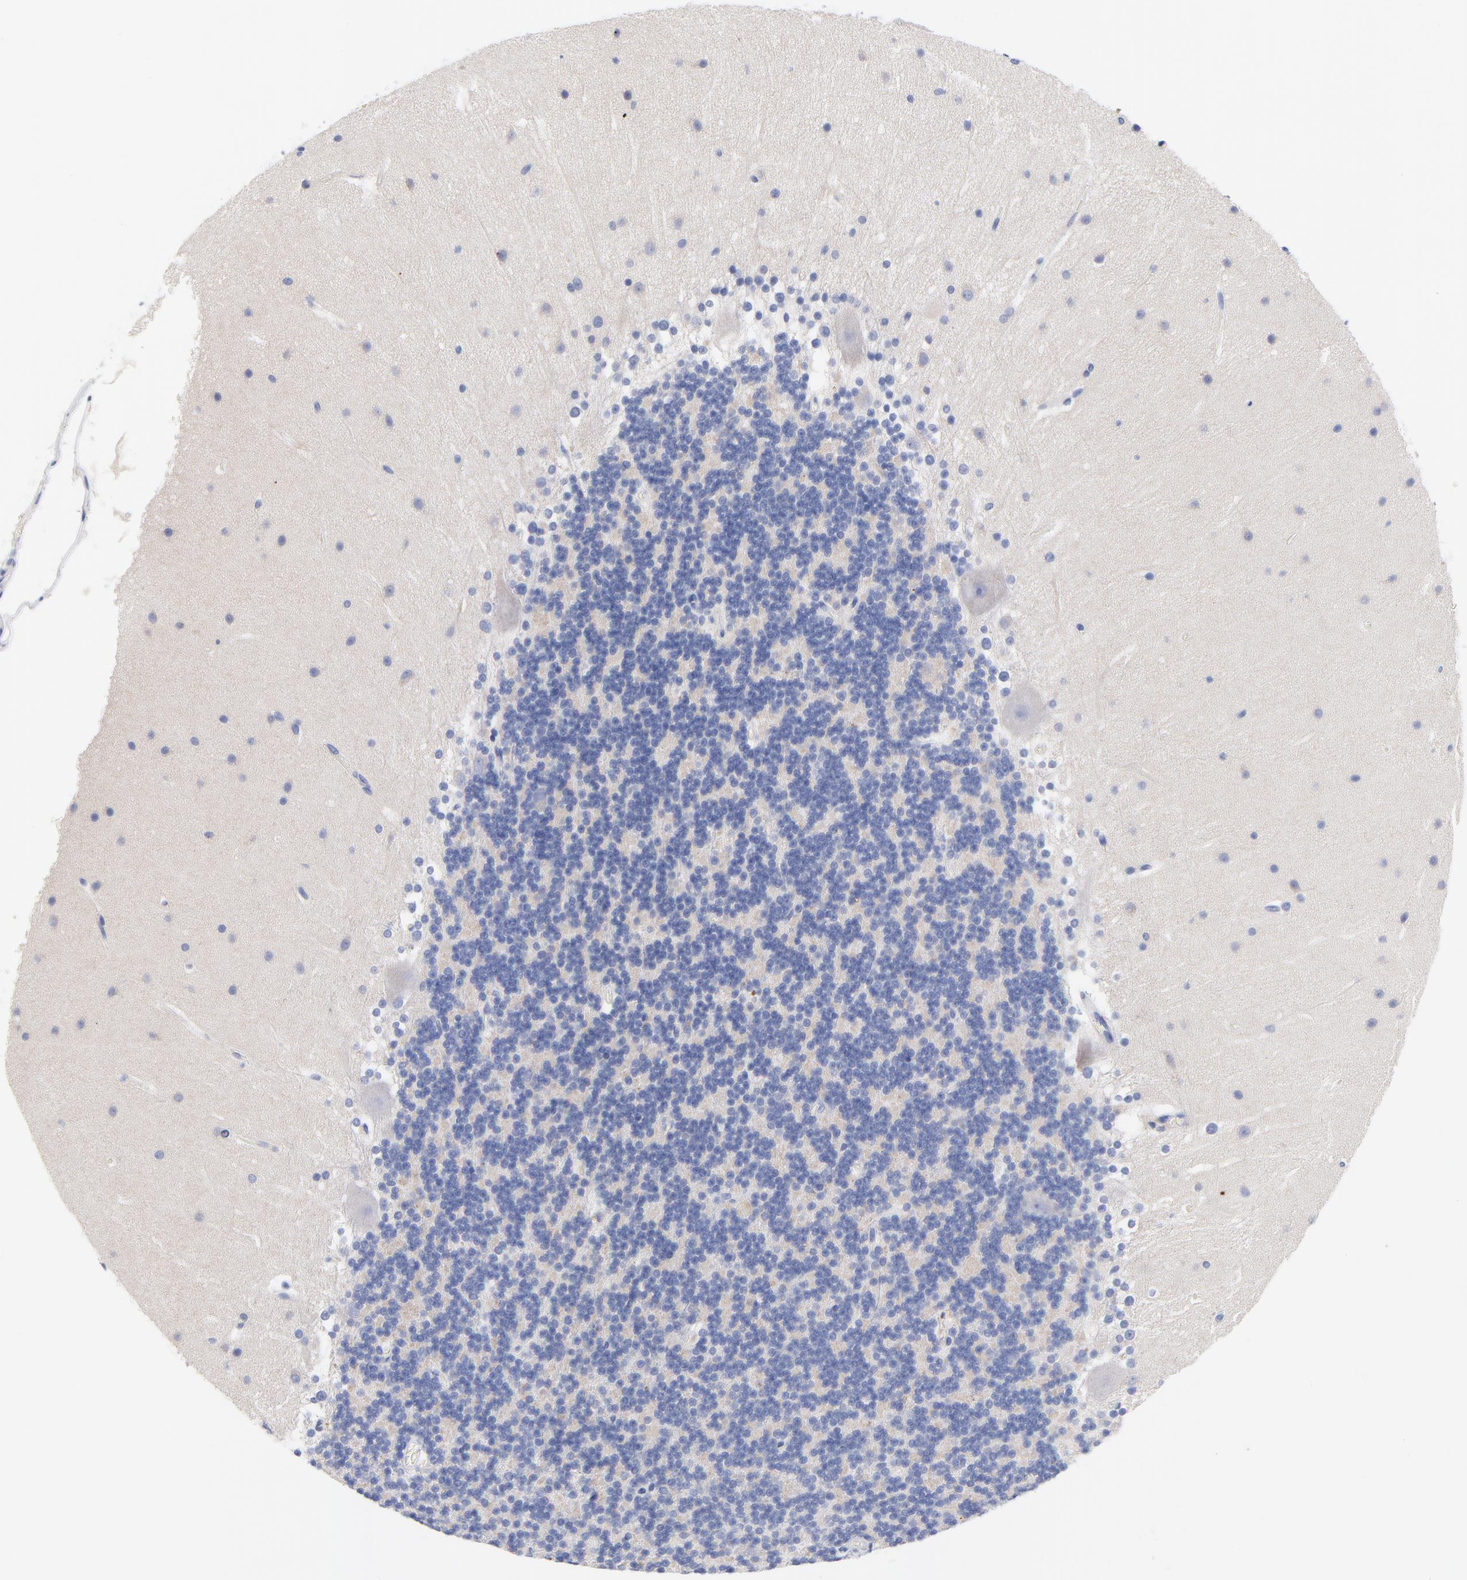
{"staining": {"intensity": "negative", "quantity": "none", "location": "none"}, "tissue": "cerebellum", "cell_type": "Cells in granular layer", "image_type": "normal", "snomed": [{"axis": "morphology", "description": "Normal tissue, NOS"}, {"axis": "topography", "description": "Cerebellum"}], "caption": "Cells in granular layer are negative for protein expression in benign human cerebellum. Nuclei are stained in blue.", "gene": "FBXO10", "patient": {"sex": "female", "age": 19}}